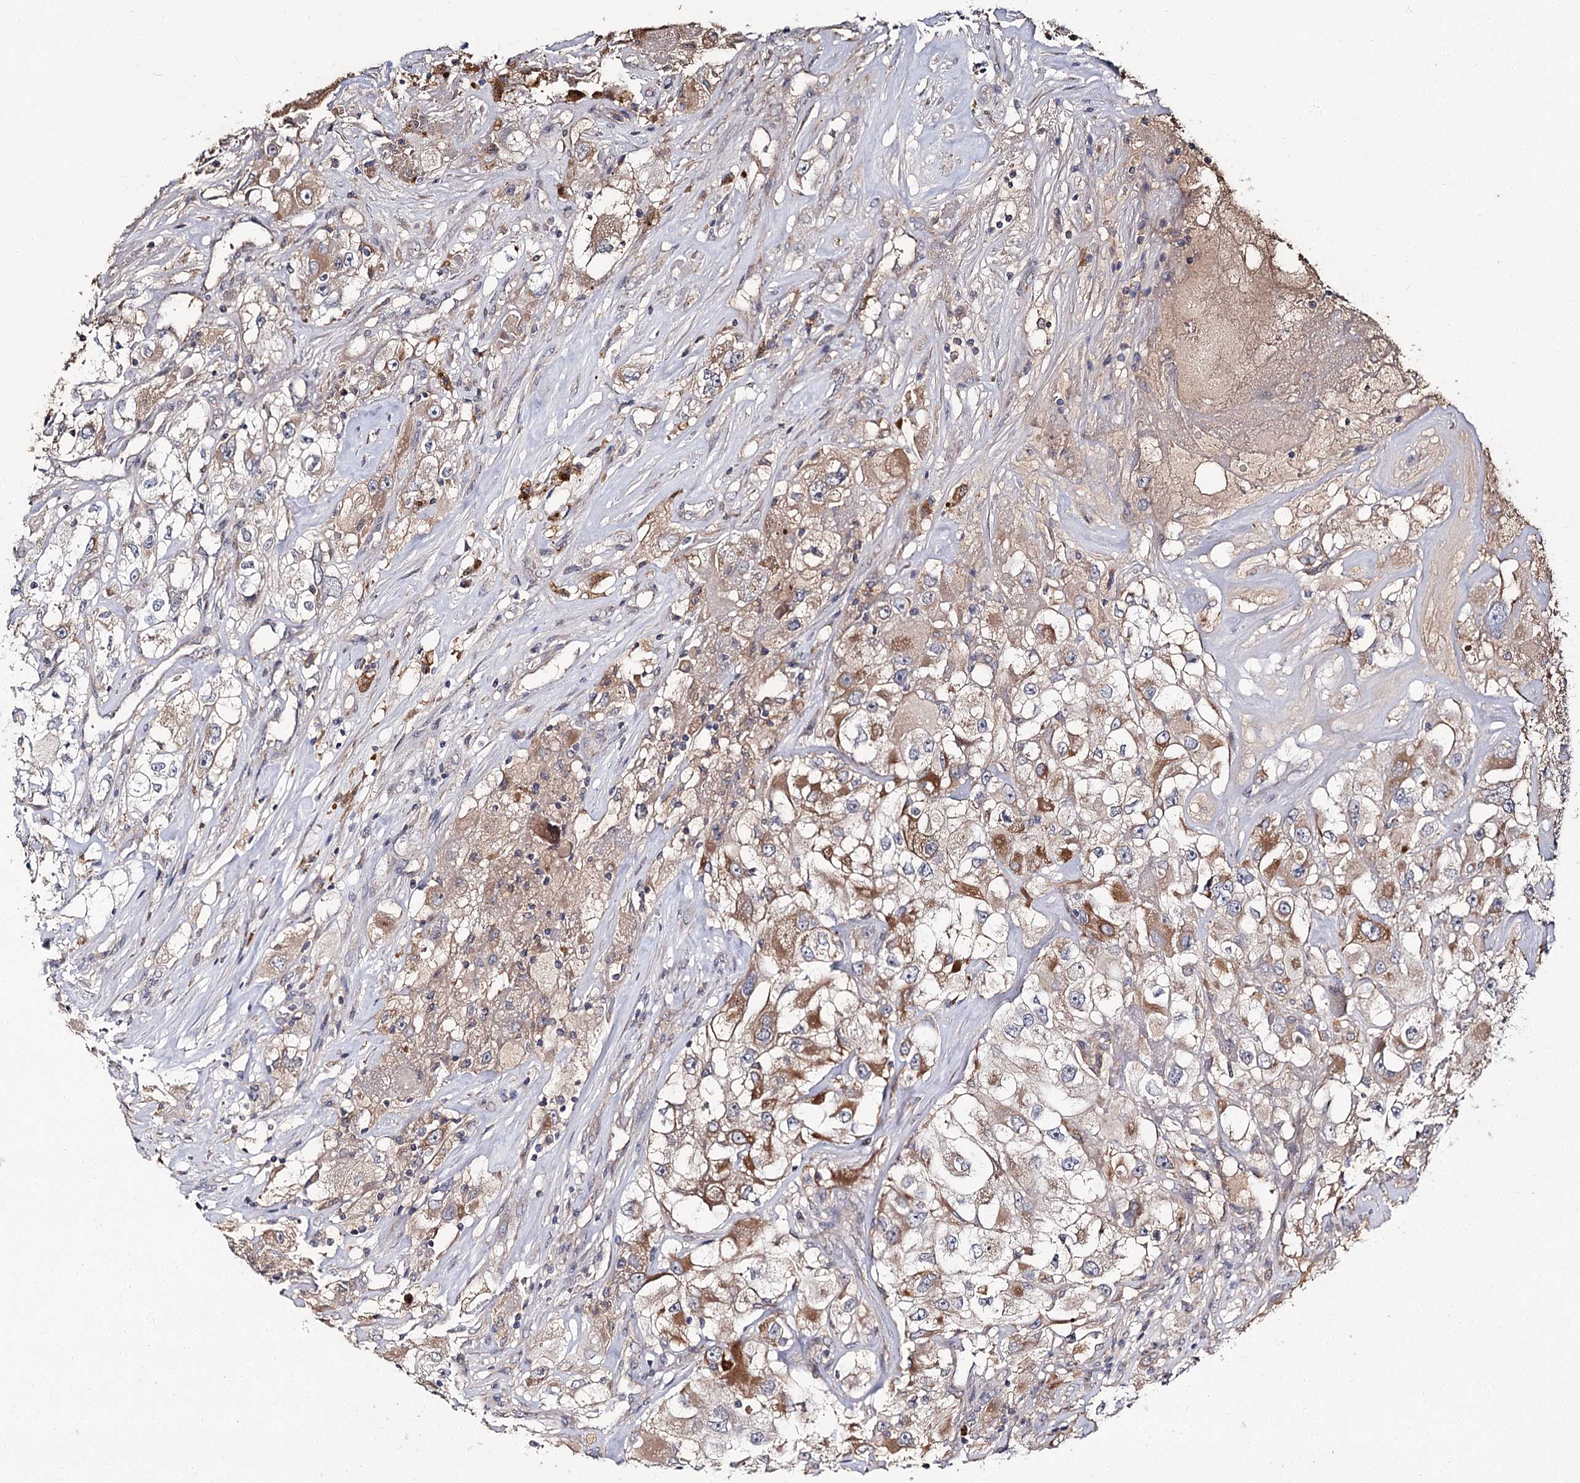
{"staining": {"intensity": "moderate", "quantity": "25%-75%", "location": "cytoplasmic/membranous"}, "tissue": "renal cancer", "cell_type": "Tumor cells", "image_type": "cancer", "snomed": [{"axis": "morphology", "description": "Adenocarcinoma, NOS"}, {"axis": "topography", "description": "Kidney"}], "caption": "Protein expression analysis of human renal adenocarcinoma reveals moderate cytoplasmic/membranous expression in approximately 25%-75% of tumor cells.", "gene": "MFN1", "patient": {"sex": "female", "age": 52}}